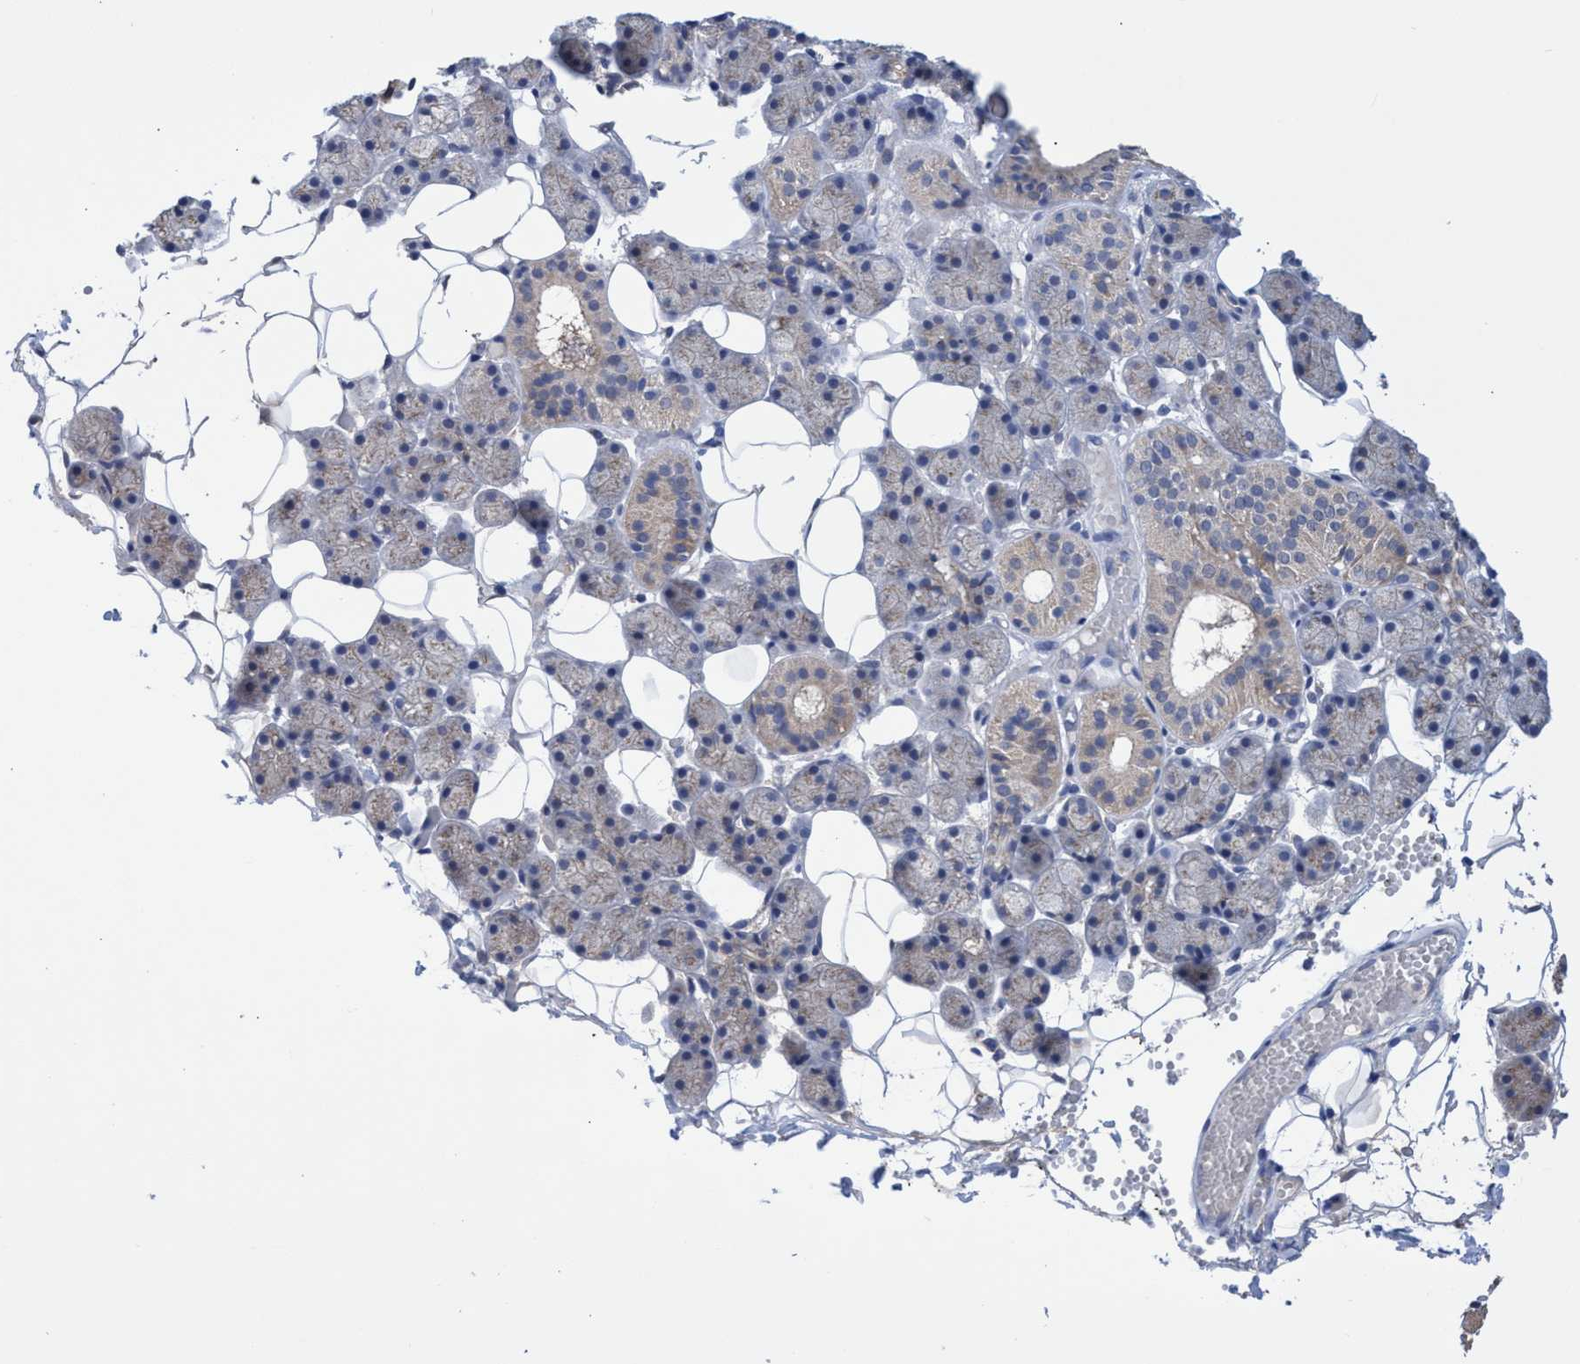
{"staining": {"intensity": "weak", "quantity": "<25%", "location": "cytoplasmic/membranous"}, "tissue": "salivary gland", "cell_type": "Glandular cells", "image_type": "normal", "snomed": [{"axis": "morphology", "description": "Normal tissue, NOS"}, {"axis": "topography", "description": "Salivary gland"}], "caption": "IHC micrograph of benign human salivary gland stained for a protein (brown), which exhibits no expression in glandular cells. The staining was performed using DAB to visualize the protein expression in brown, while the nuclei were stained in blue with hematoxylin (Magnification: 20x).", "gene": "SVEP1", "patient": {"sex": "female", "age": 33}}